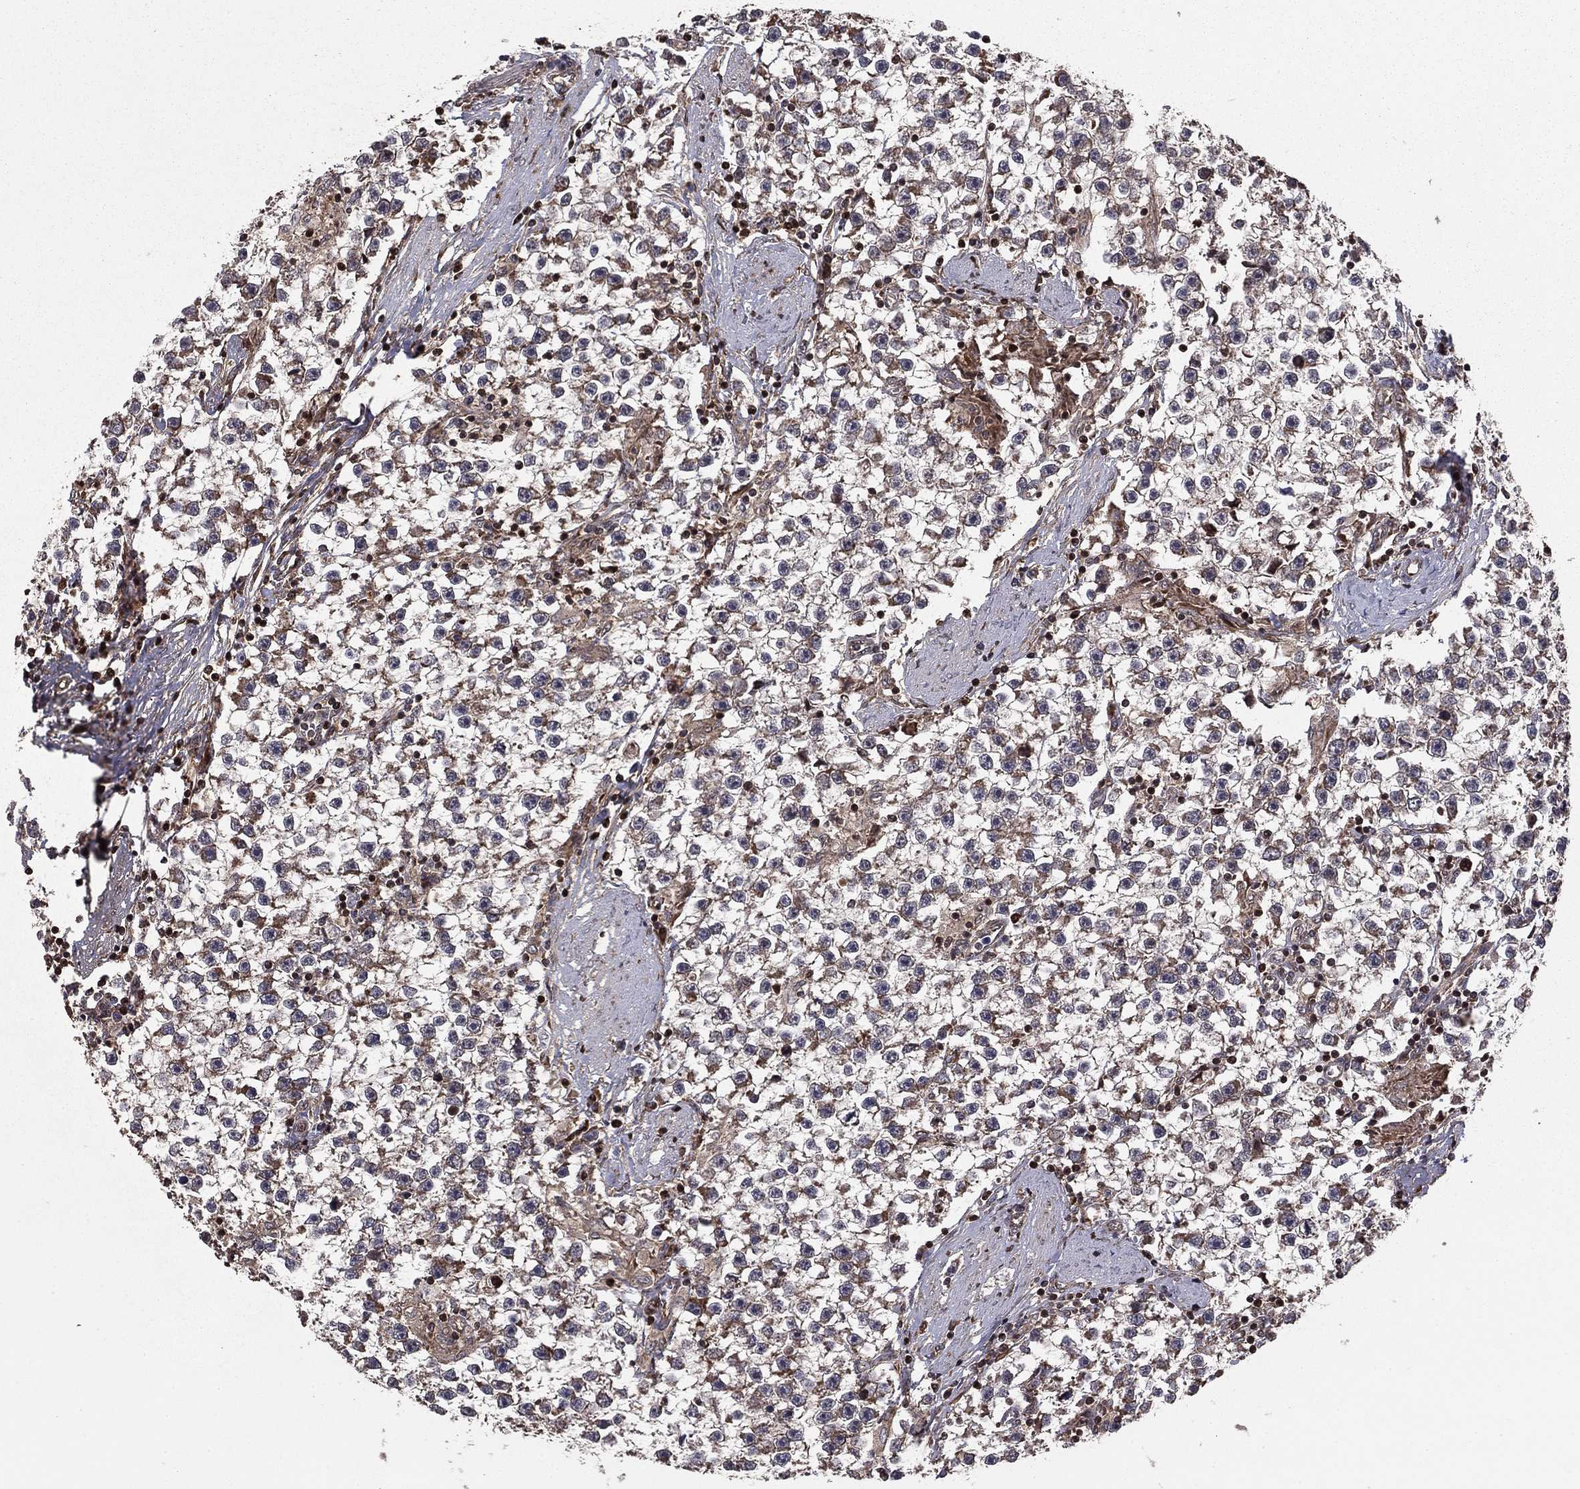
{"staining": {"intensity": "negative", "quantity": "none", "location": "none"}, "tissue": "testis cancer", "cell_type": "Tumor cells", "image_type": "cancer", "snomed": [{"axis": "morphology", "description": "Seminoma, NOS"}, {"axis": "topography", "description": "Testis"}], "caption": "There is no significant positivity in tumor cells of testis cancer. The staining is performed using DAB brown chromogen with nuclei counter-stained in using hematoxylin.", "gene": "GYG1", "patient": {"sex": "male", "age": 59}}